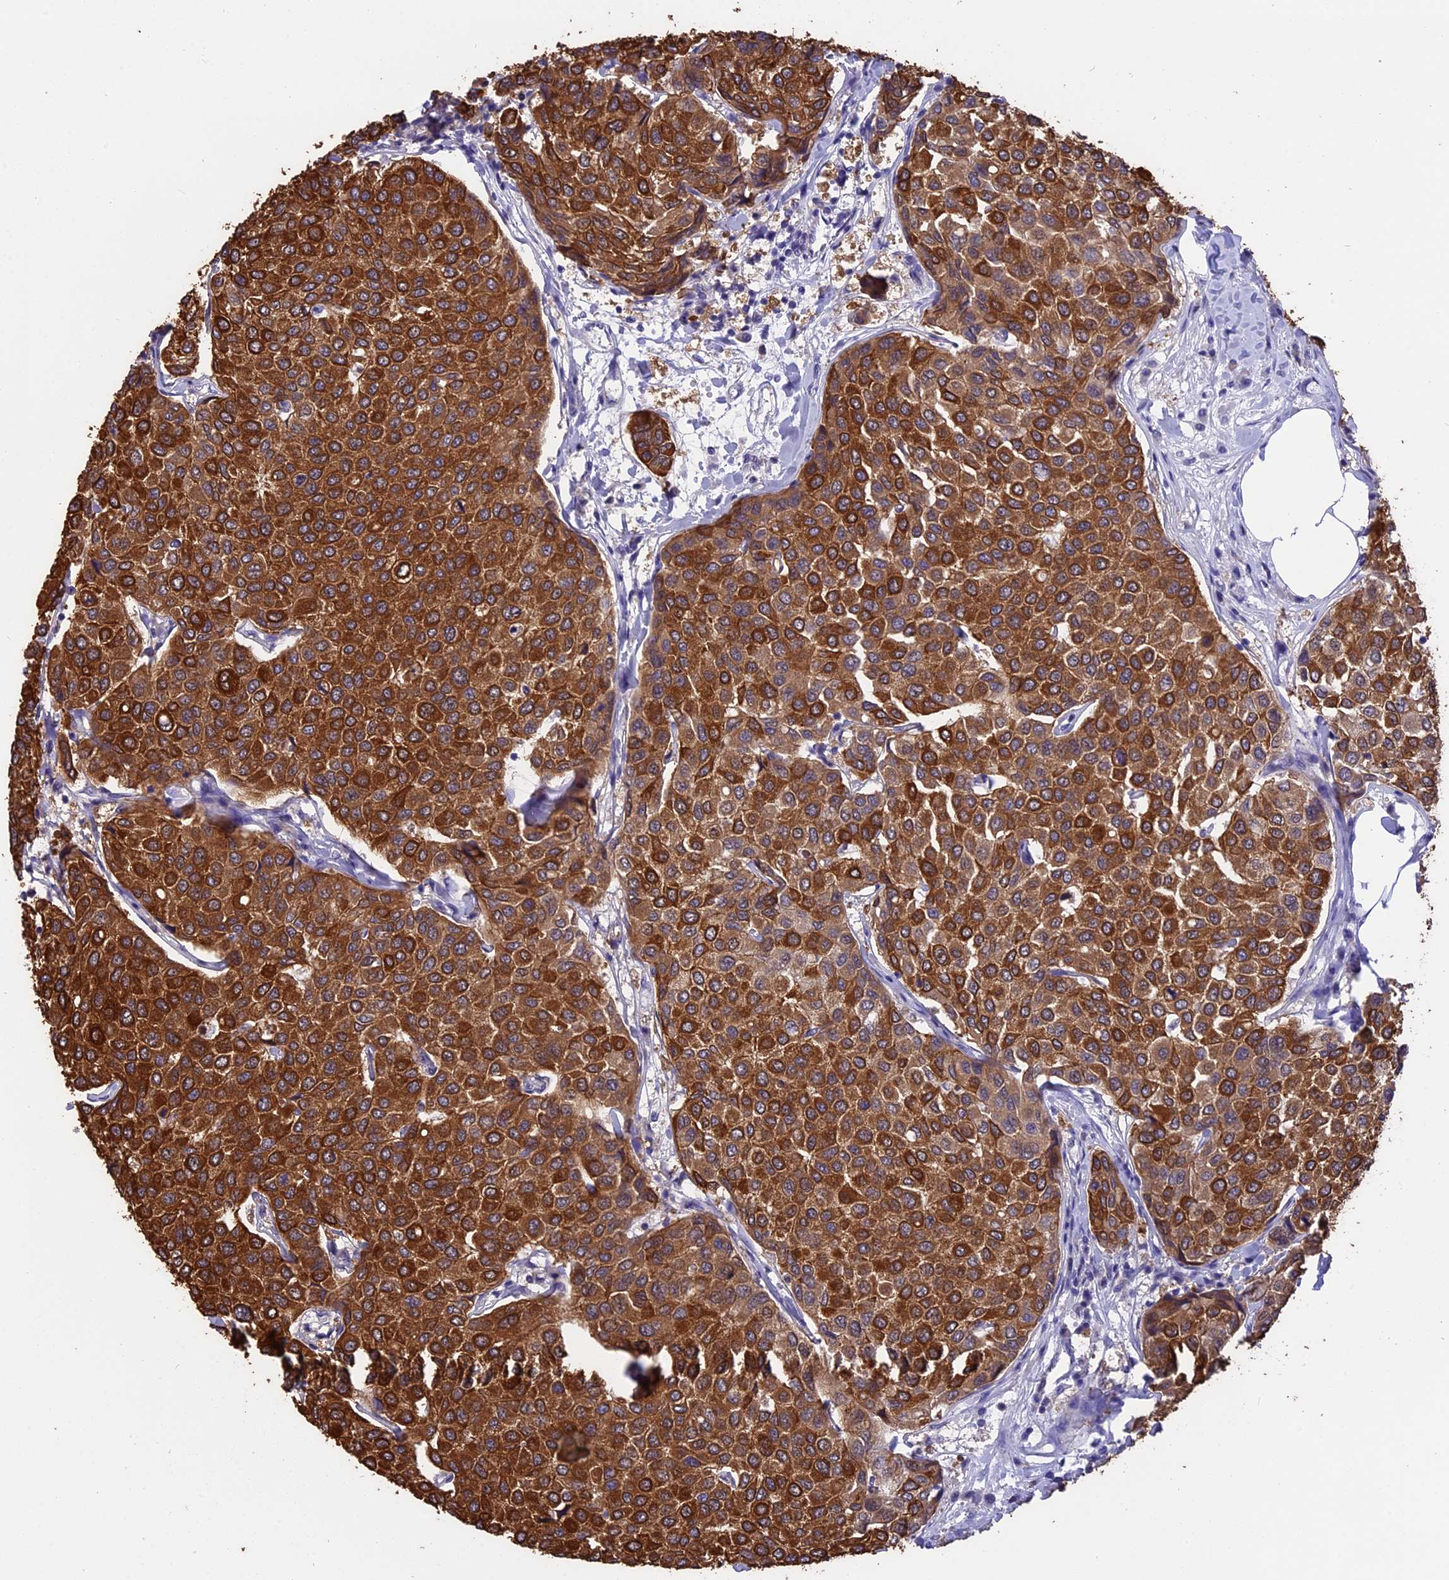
{"staining": {"intensity": "strong", "quantity": ">75%", "location": "cytoplasmic/membranous"}, "tissue": "breast cancer", "cell_type": "Tumor cells", "image_type": "cancer", "snomed": [{"axis": "morphology", "description": "Duct carcinoma"}, {"axis": "topography", "description": "Breast"}], "caption": "An immunohistochemistry histopathology image of tumor tissue is shown. Protein staining in brown highlights strong cytoplasmic/membranous positivity in breast invasive ductal carcinoma within tumor cells.", "gene": "STUB1", "patient": {"sex": "female", "age": 55}}